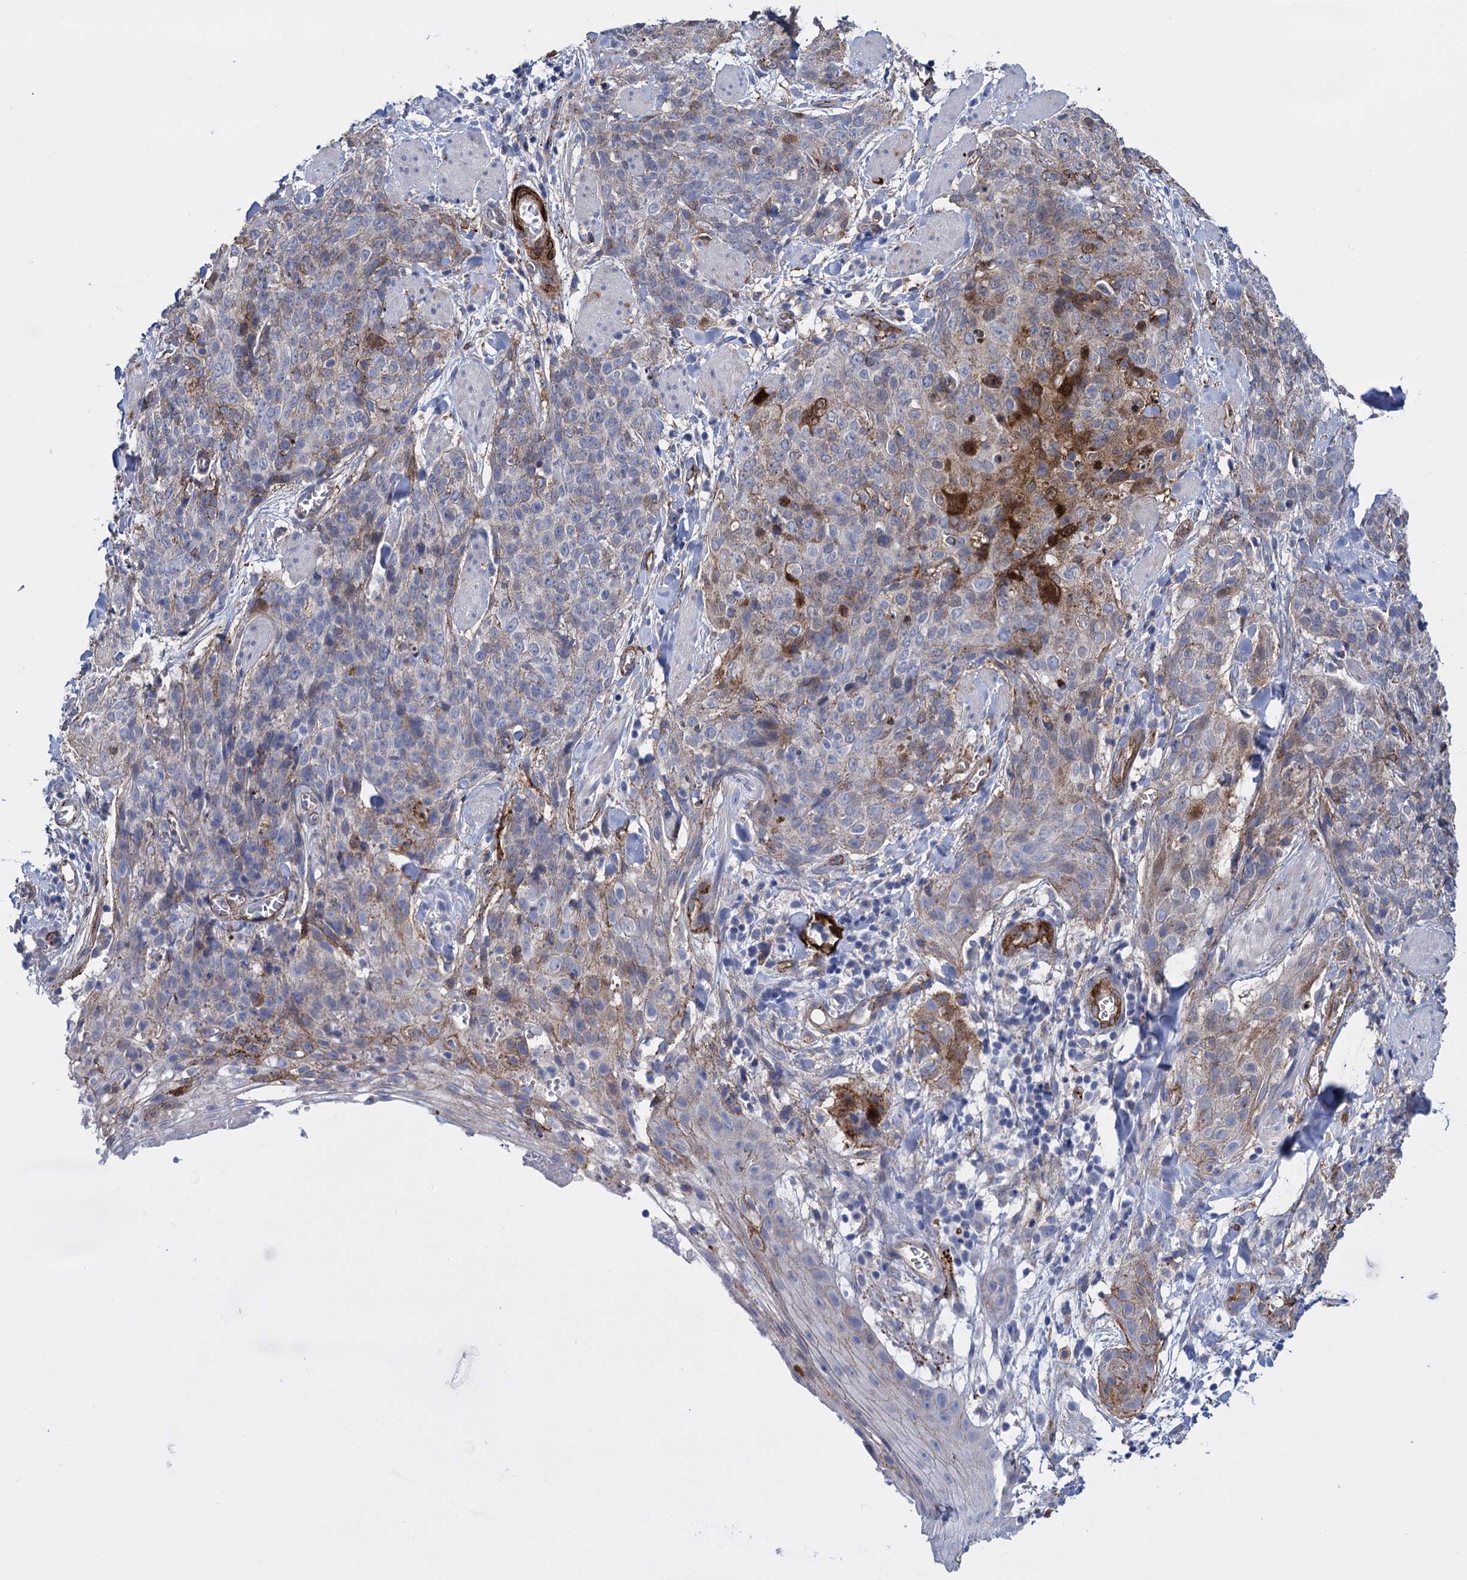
{"staining": {"intensity": "moderate", "quantity": "<25%", "location": "cytoplasmic/membranous"}, "tissue": "skin cancer", "cell_type": "Tumor cells", "image_type": "cancer", "snomed": [{"axis": "morphology", "description": "Squamous cell carcinoma, NOS"}, {"axis": "topography", "description": "Skin"}, {"axis": "topography", "description": "Vulva"}], "caption": "Squamous cell carcinoma (skin) tissue demonstrates moderate cytoplasmic/membranous positivity in approximately <25% of tumor cells The staining was performed using DAB (3,3'-diaminobenzidine) to visualize the protein expression in brown, while the nuclei were stained in blue with hematoxylin (Magnification: 20x).", "gene": "SNCG", "patient": {"sex": "female", "age": 85}}